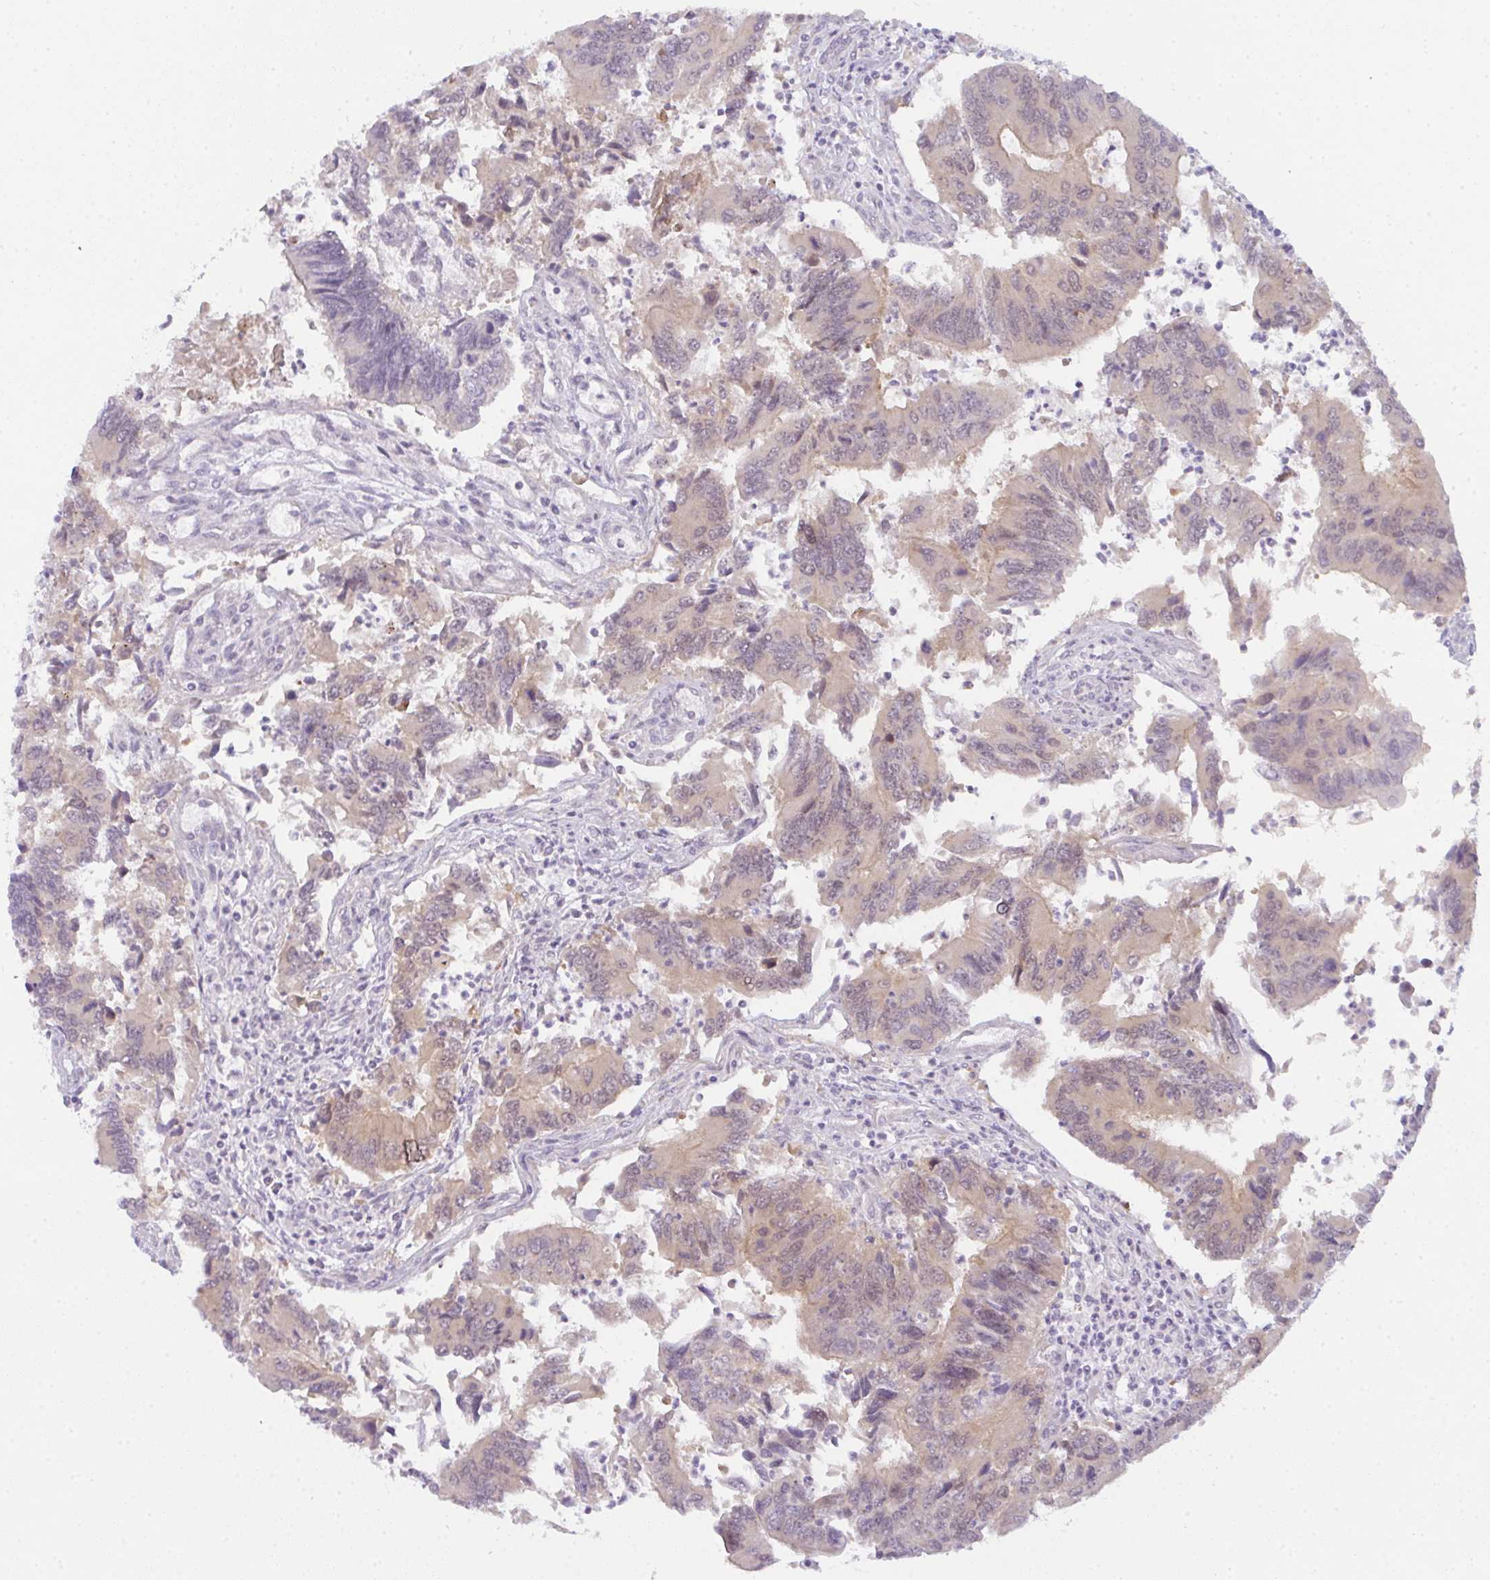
{"staining": {"intensity": "weak", "quantity": "<25%", "location": "nuclear"}, "tissue": "colorectal cancer", "cell_type": "Tumor cells", "image_type": "cancer", "snomed": [{"axis": "morphology", "description": "Adenocarcinoma, NOS"}, {"axis": "topography", "description": "Colon"}], "caption": "Tumor cells are negative for protein expression in human adenocarcinoma (colorectal).", "gene": "CSE1L", "patient": {"sex": "female", "age": 67}}